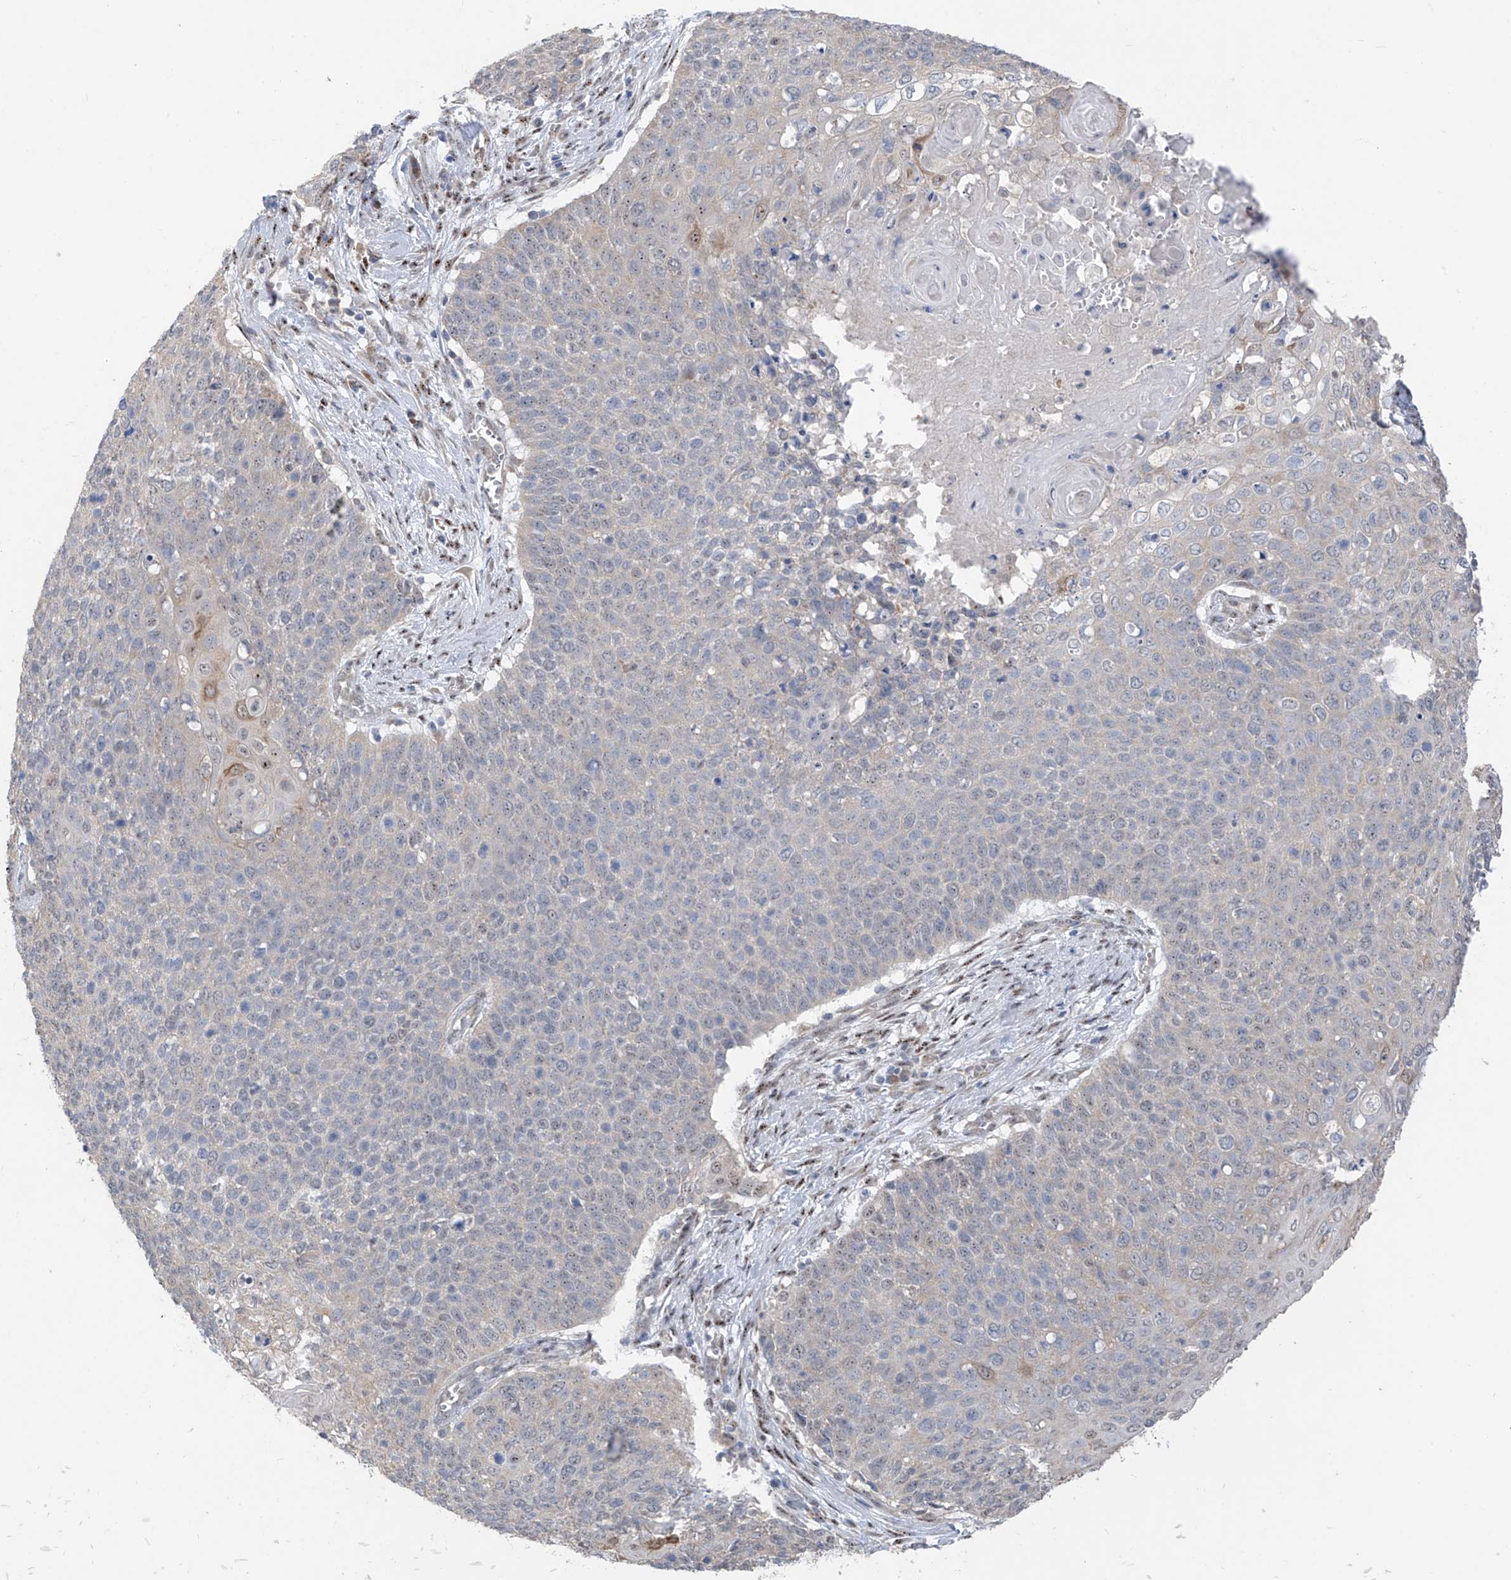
{"staining": {"intensity": "weak", "quantity": "25%-75%", "location": "nuclear"}, "tissue": "cervical cancer", "cell_type": "Tumor cells", "image_type": "cancer", "snomed": [{"axis": "morphology", "description": "Squamous cell carcinoma, NOS"}, {"axis": "topography", "description": "Cervix"}], "caption": "The immunohistochemical stain shows weak nuclear staining in tumor cells of cervical cancer (squamous cell carcinoma) tissue. Immunohistochemistry stains the protein of interest in brown and the nuclei are stained blue.", "gene": "RPL4", "patient": {"sex": "female", "age": 39}}